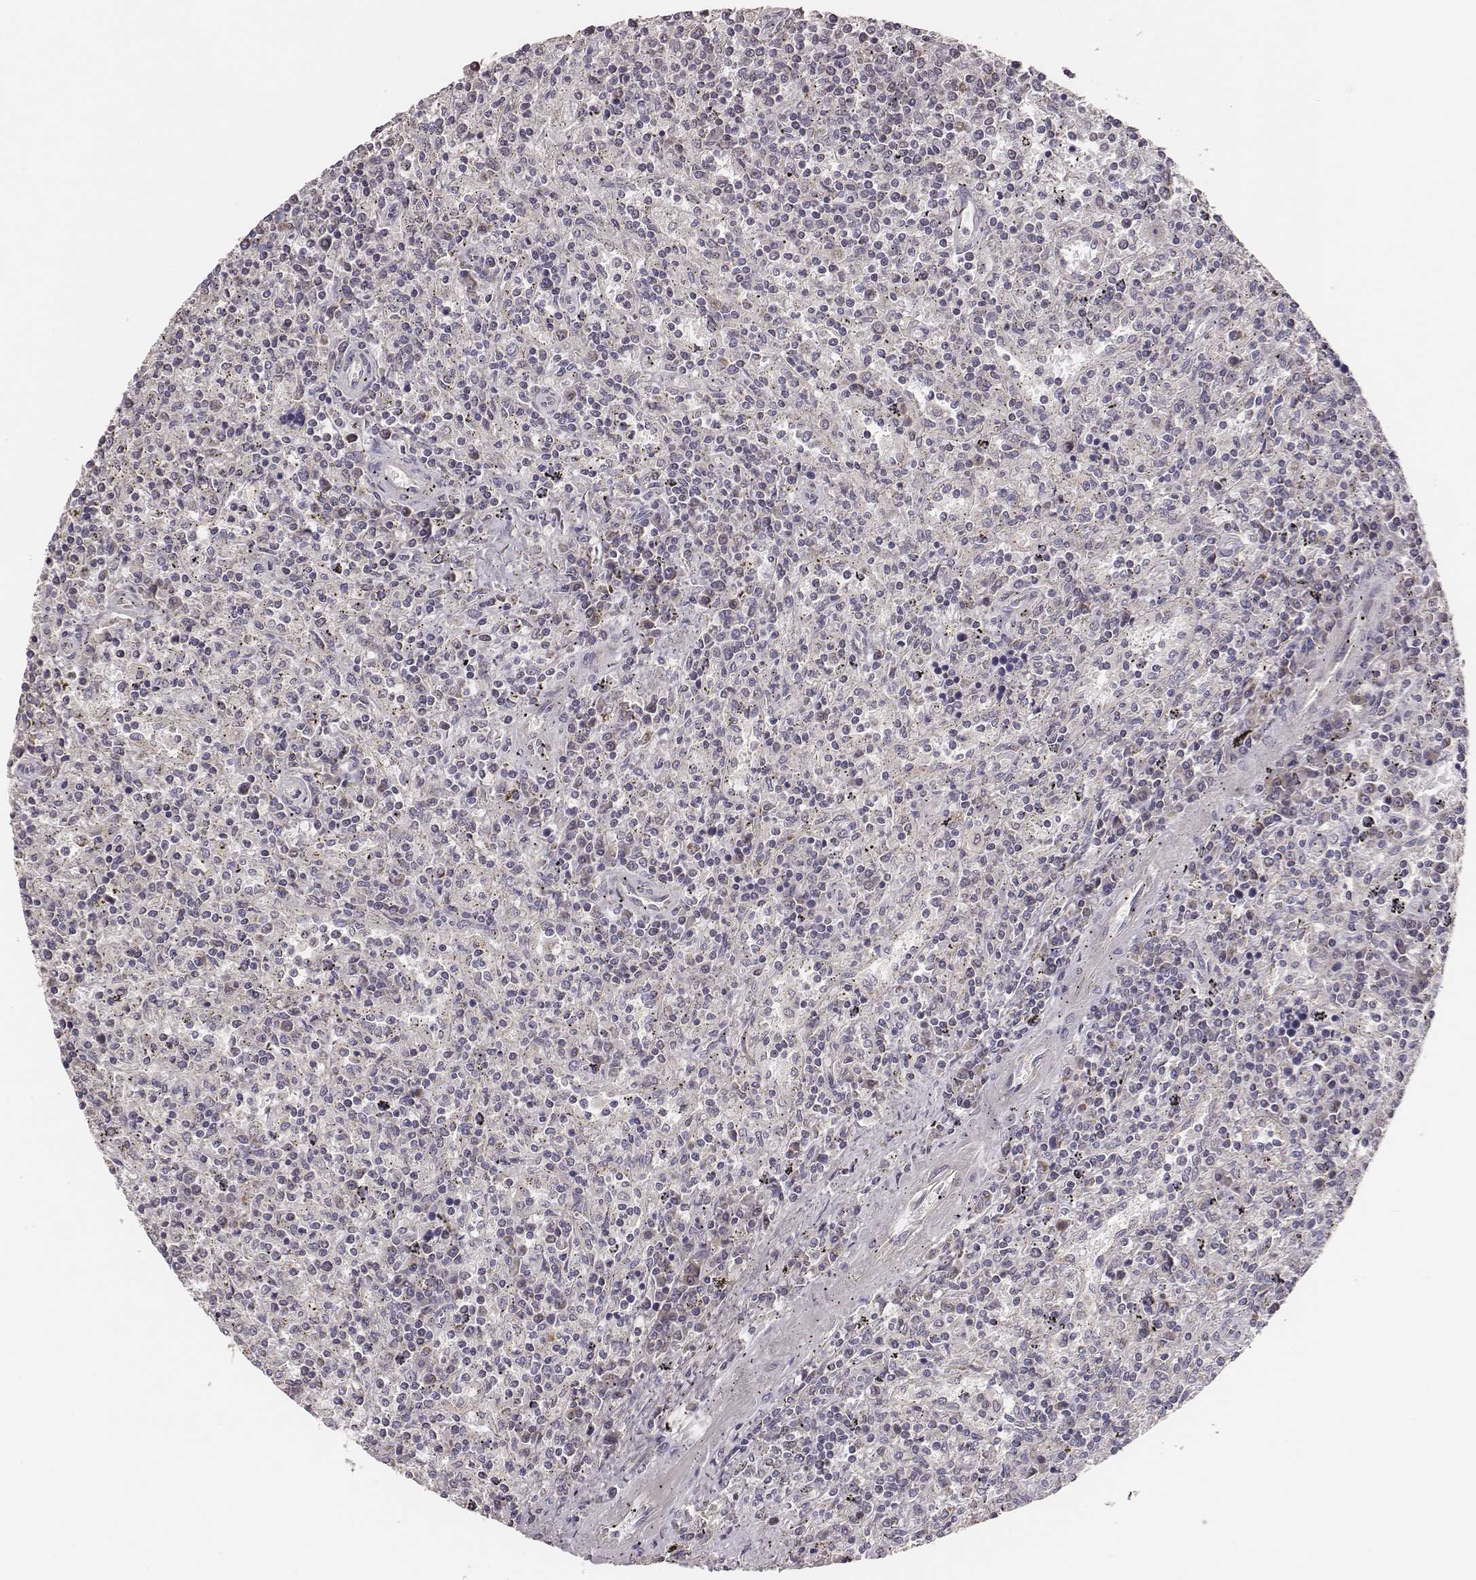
{"staining": {"intensity": "negative", "quantity": "none", "location": "none"}, "tissue": "lymphoma", "cell_type": "Tumor cells", "image_type": "cancer", "snomed": [{"axis": "morphology", "description": "Malignant lymphoma, non-Hodgkin's type, Low grade"}, {"axis": "topography", "description": "Spleen"}], "caption": "High power microscopy histopathology image of an immunohistochemistry (IHC) image of lymphoma, revealing no significant positivity in tumor cells.", "gene": "HAVCR1", "patient": {"sex": "male", "age": 62}}